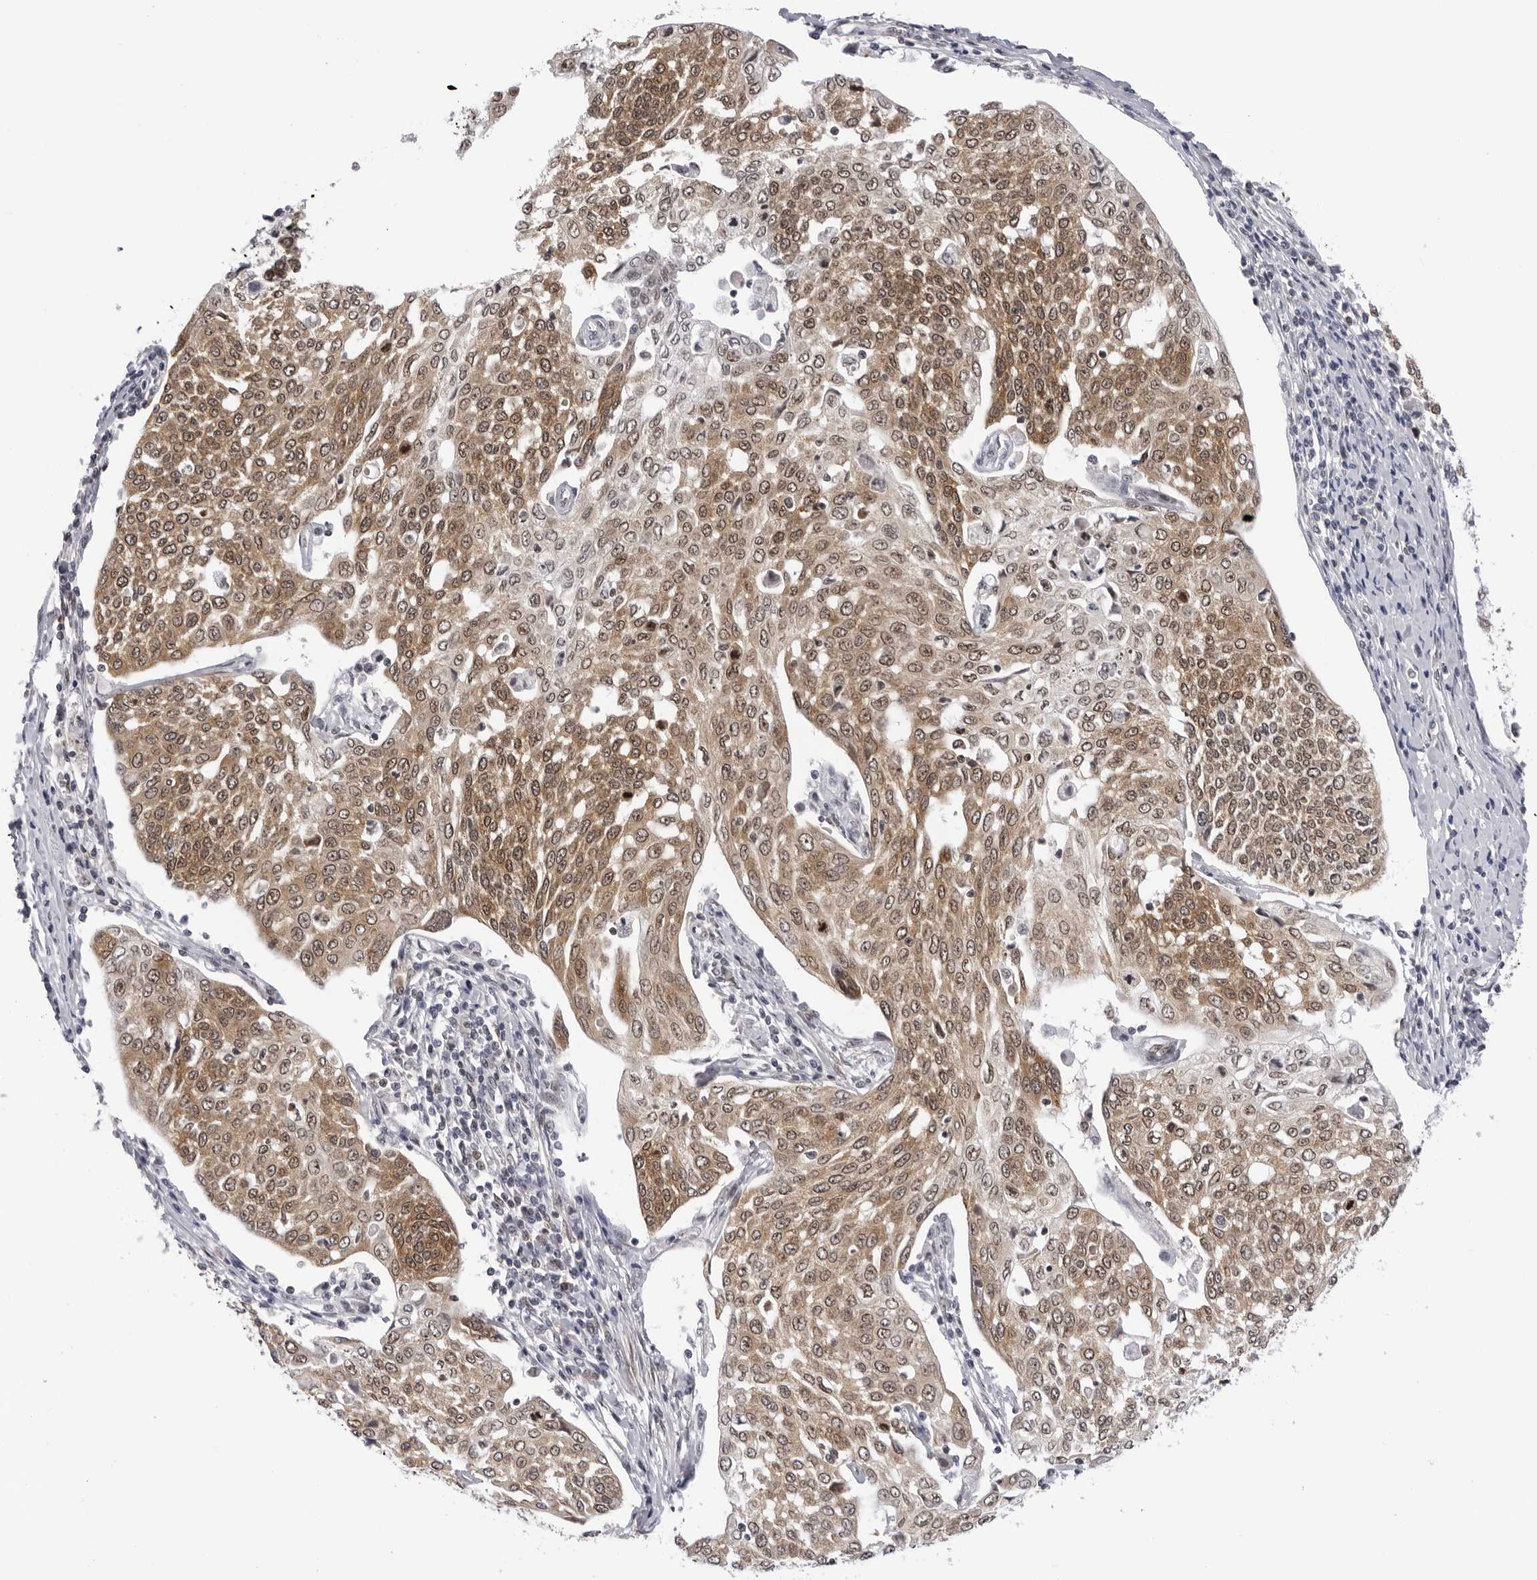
{"staining": {"intensity": "moderate", "quantity": ">75%", "location": "cytoplasmic/membranous,nuclear"}, "tissue": "cervical cancer", "cell_type": "Tumor cells", "image_type": "cancer", "snomed": [{"axis": "morphology", "description": "Squamous cell carcinoma, NOS"}, {"axis": "topography", "description": "Cervix"}], "caption": "Immunohistochemical staining of cervical cancer (squamous cell carcinoma) exhibits moderate cytoplasmic/membranous and nuclear protein positivity in about >75% of tumor cells.", "gene": "WDR77", "patient": {"sex": "female", "age": 34}}